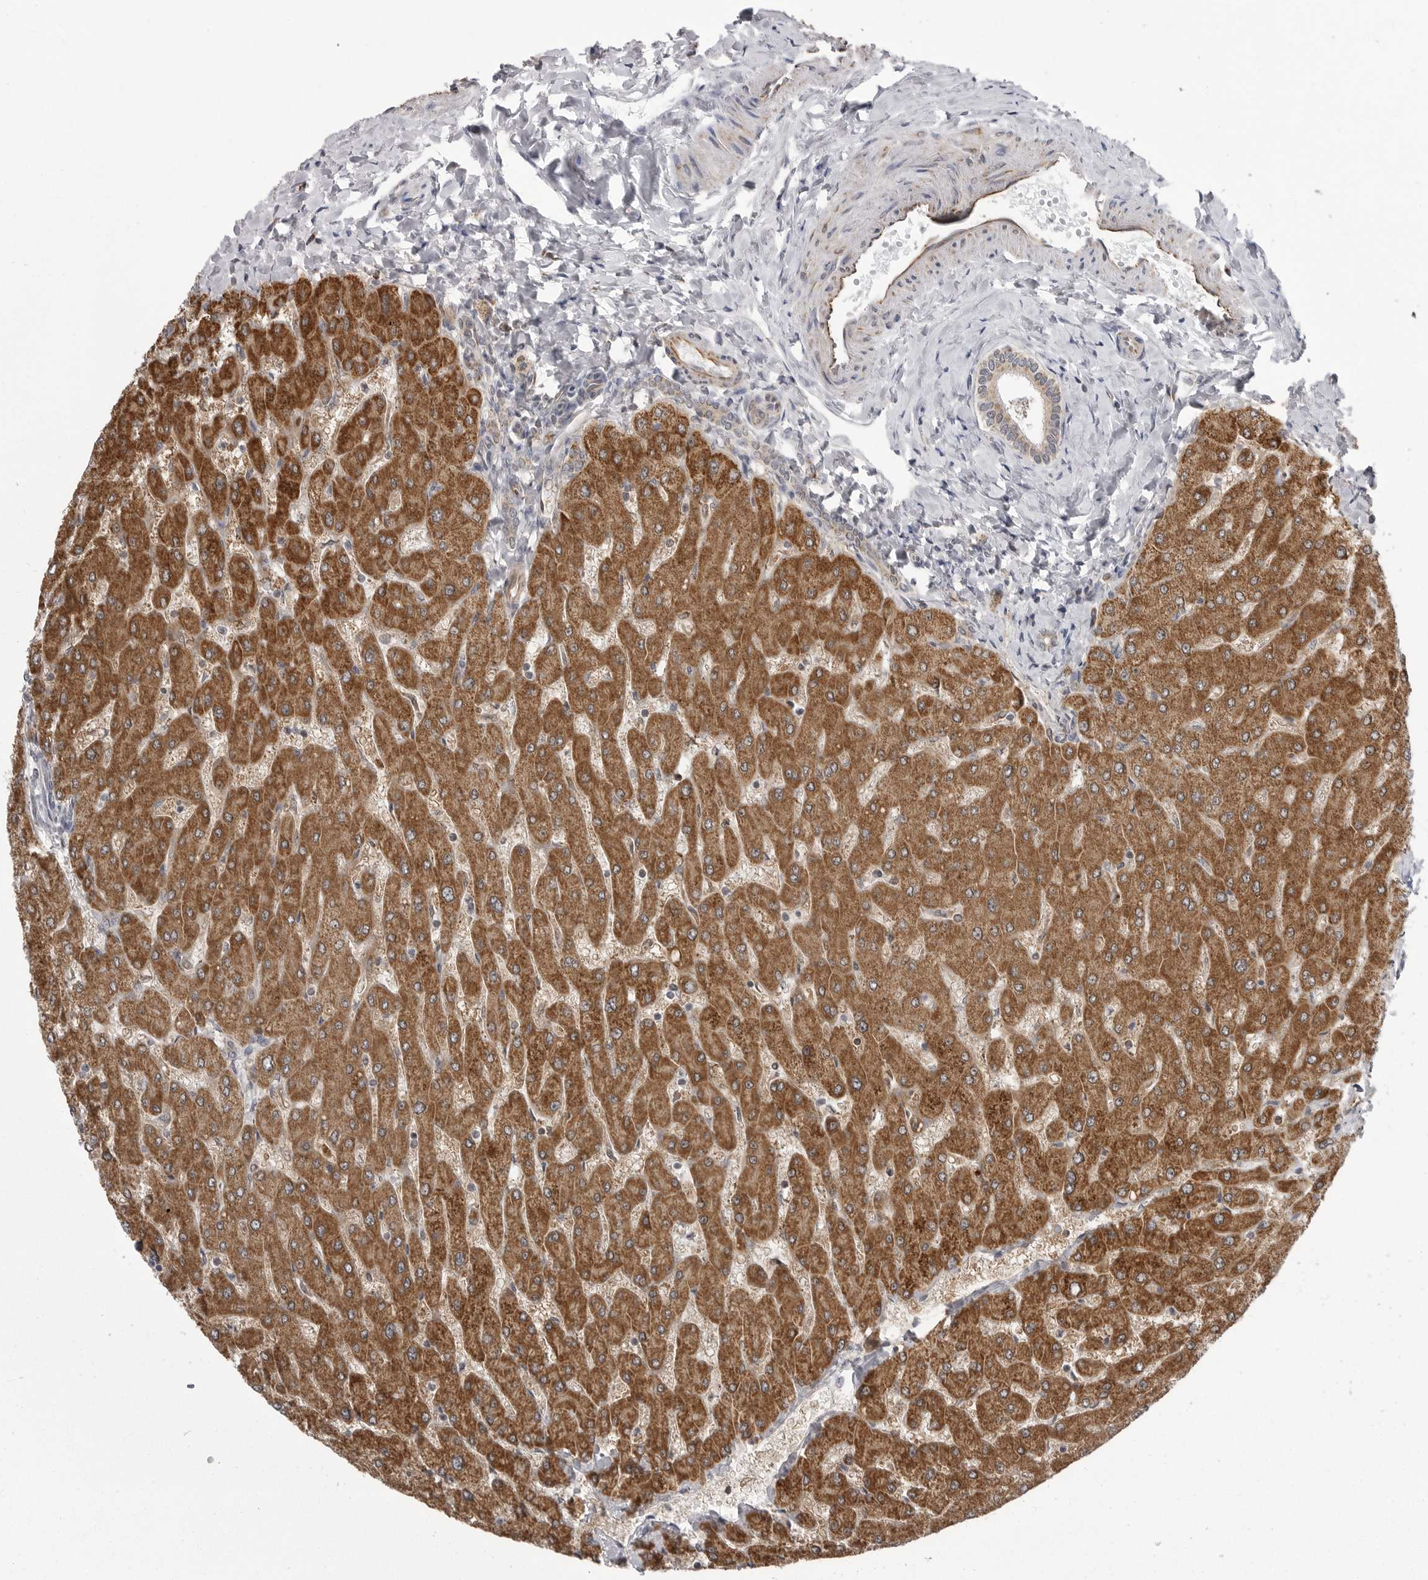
{"staining": {"intensity": "weak", "quantity": "25%-75%", "location": "cytoplasmic/membranous"}, "tissue": "liver", "cell_type": "Cholangiocytes", "image_type": "normal", "snomed": [{"axis": "morphology", "description": "Normal tissue, NOS"}, {"axis": "topography", "description": "Liver"}], "caption": "Immunohistochemistry (IHC) micrograph of unremarkable liver: liver stained using immunohistochemistry shows low levels of weak protein expression localized specifically in the cytoplasmic/membranous of cholangiocytes, appearing as a cytoplasmic/membranous brown color.", "gene": "FH", "patient": {"sex": "male", "age": 55}}